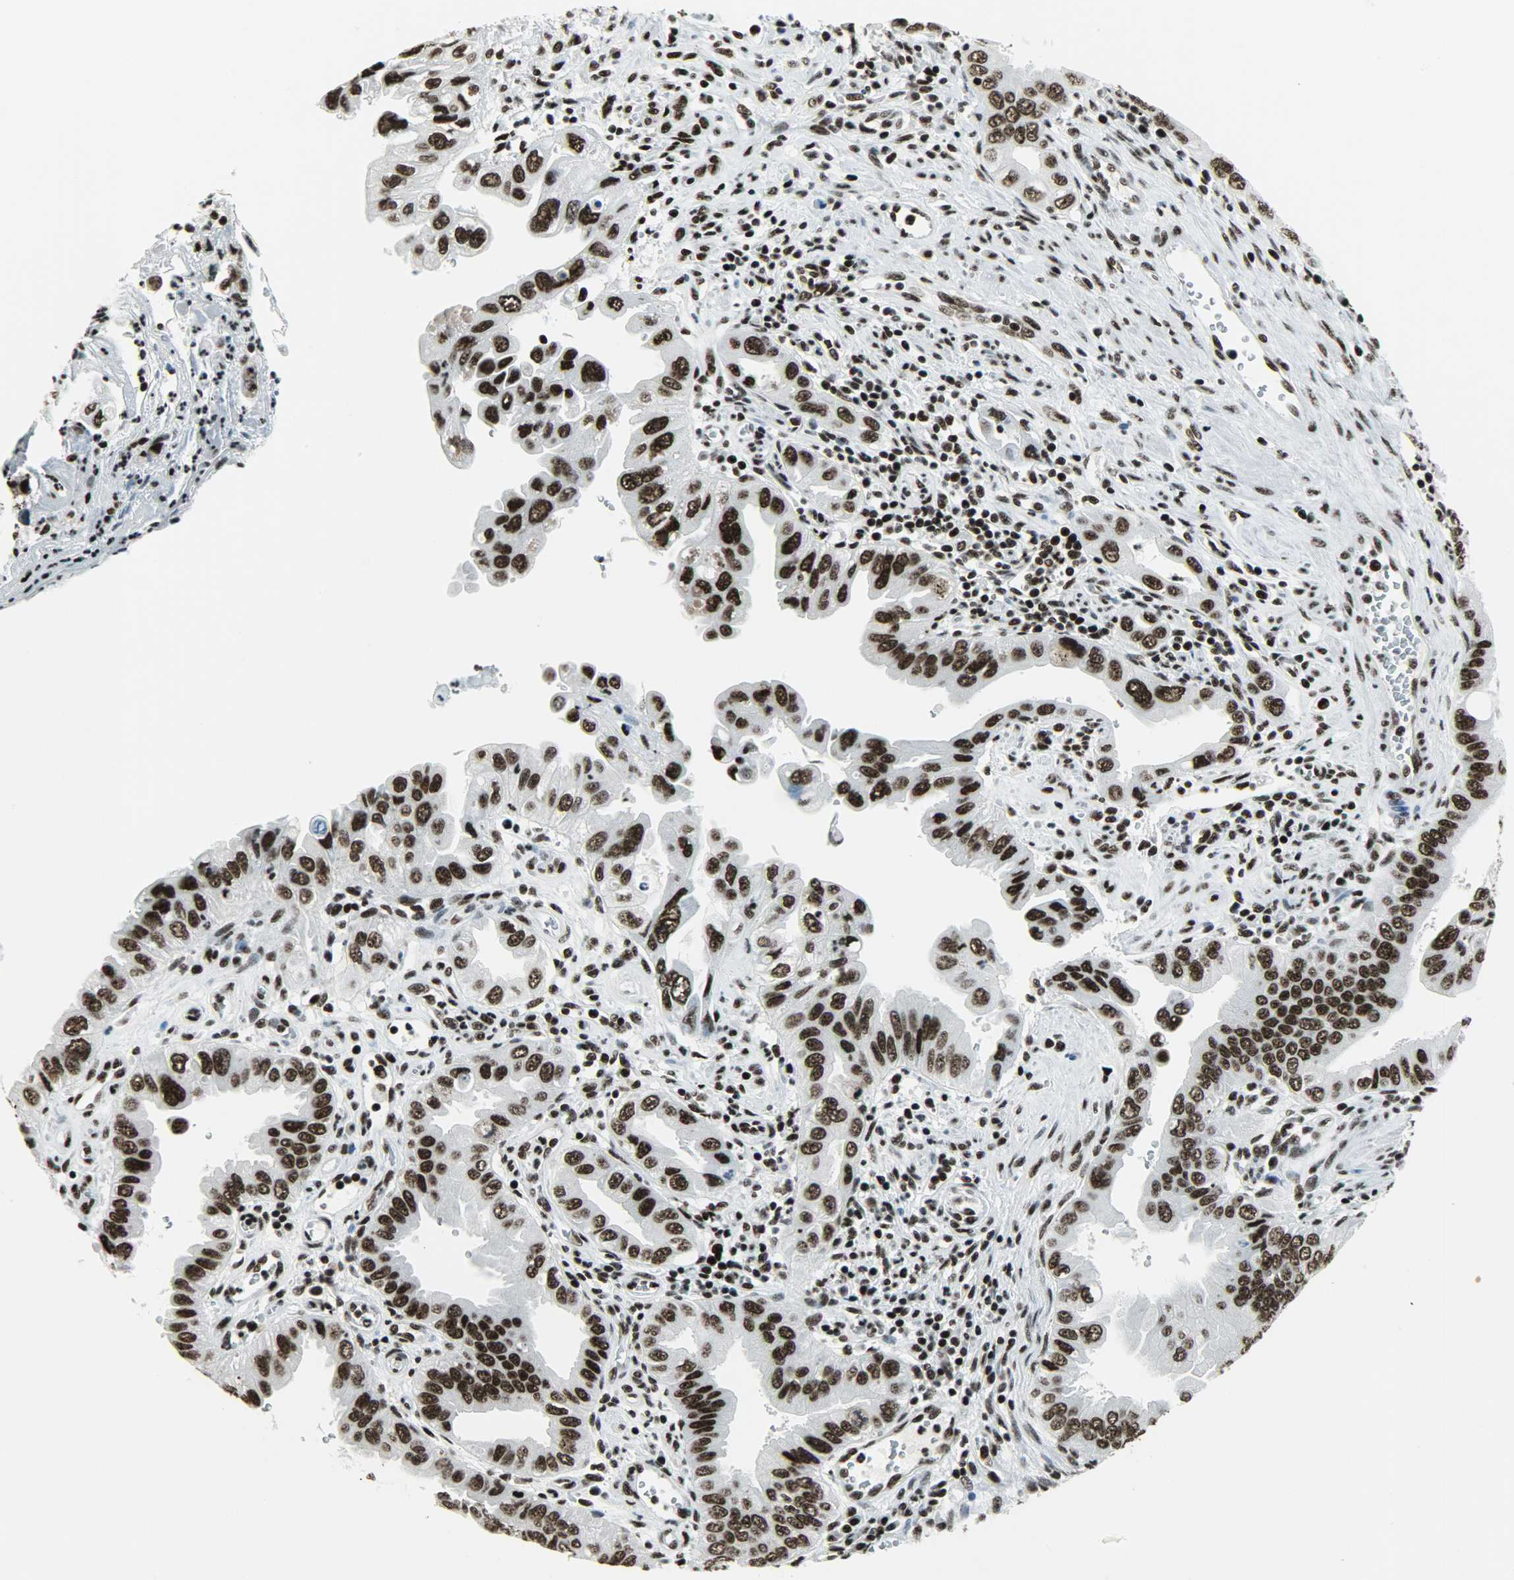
{"staining": {"intensity": "strong", "quantity": ">75%", "location": "nuclear"}, "tissue": "pancreatic cancer", "cell_type": "Tumor cells", "image_type": "cancer", "snomed": [{"axis": "morphology", "description": "Normal tissue, NOS"}, {"axis": "topography", "description": "Lymph node"}], "caption": "Protein staining of pancreatic cancer tissue displays strong nuclear expression in approximately >75% of tumor cells. (Brightfield microscopy of DAB IHC at high magnification).", "gene": "SNRPA", "patient": {"sex": "male", "age": 50}}